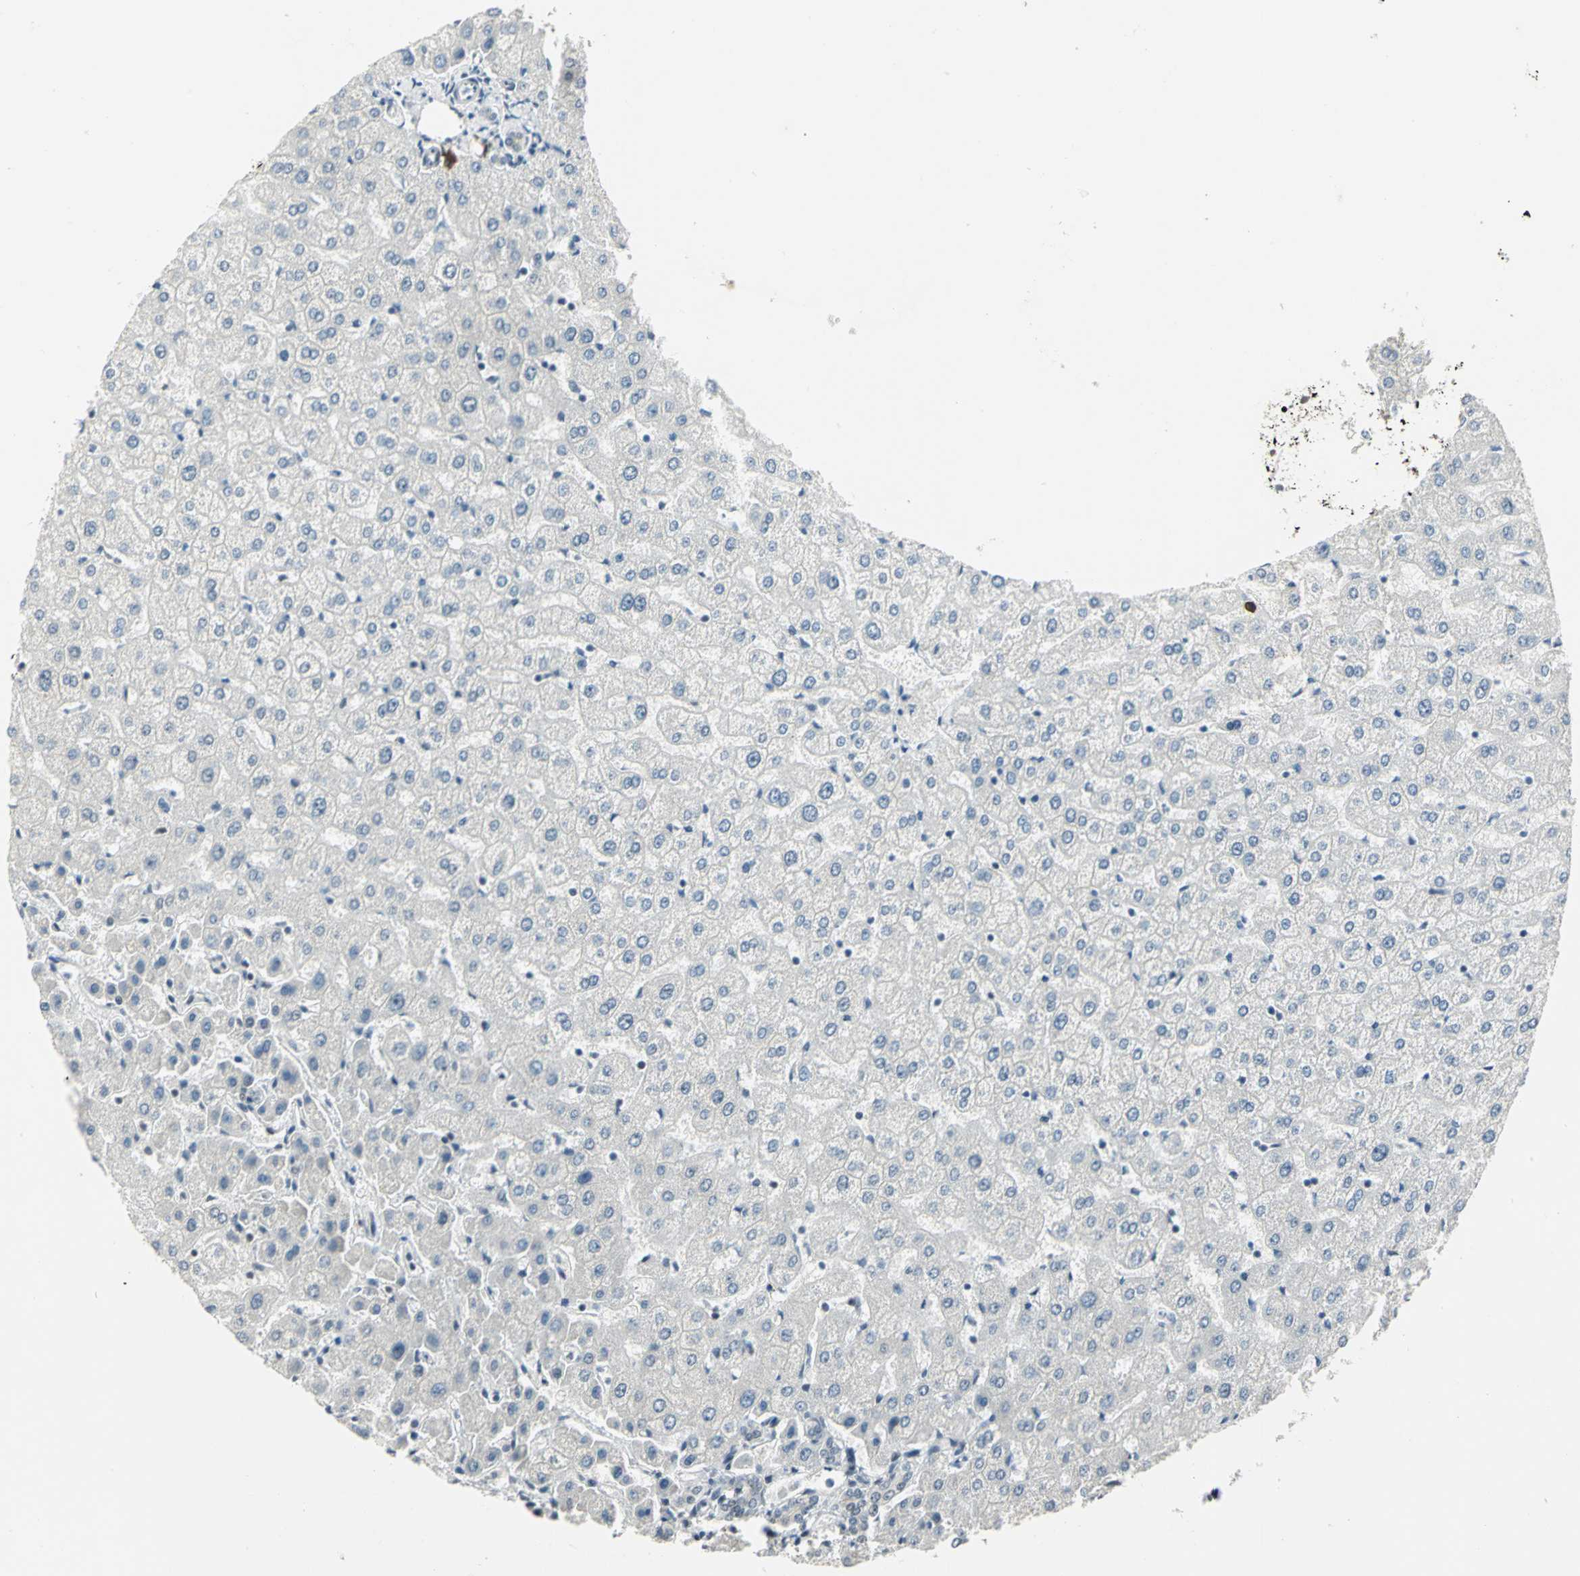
{"staining": {"intensity": "negative", "quantity": "none", "location": "none"}, "tissue": "liver", "cell_type": "Cholangiocytes", "image_type": "normal", "snomed": [{"axis": "morphology", "description": "Normal tissue, NOS"}, {"axis": "morphology", "description": "Fibrosis, NOS"}, {"axis": "topography", "description": "Liver"}], "caption": "Protein analysis of normal liver demonstrates no significant staining in cholangiocytes. (Stains: DAB (3,3'-diaminobenzidine) IHC with hematoxylin counter stain, Microscopy: brightfield microscopy at high magnification).", "gene": "CCNT1", "patient": {"sex": "female", "age": 29}}